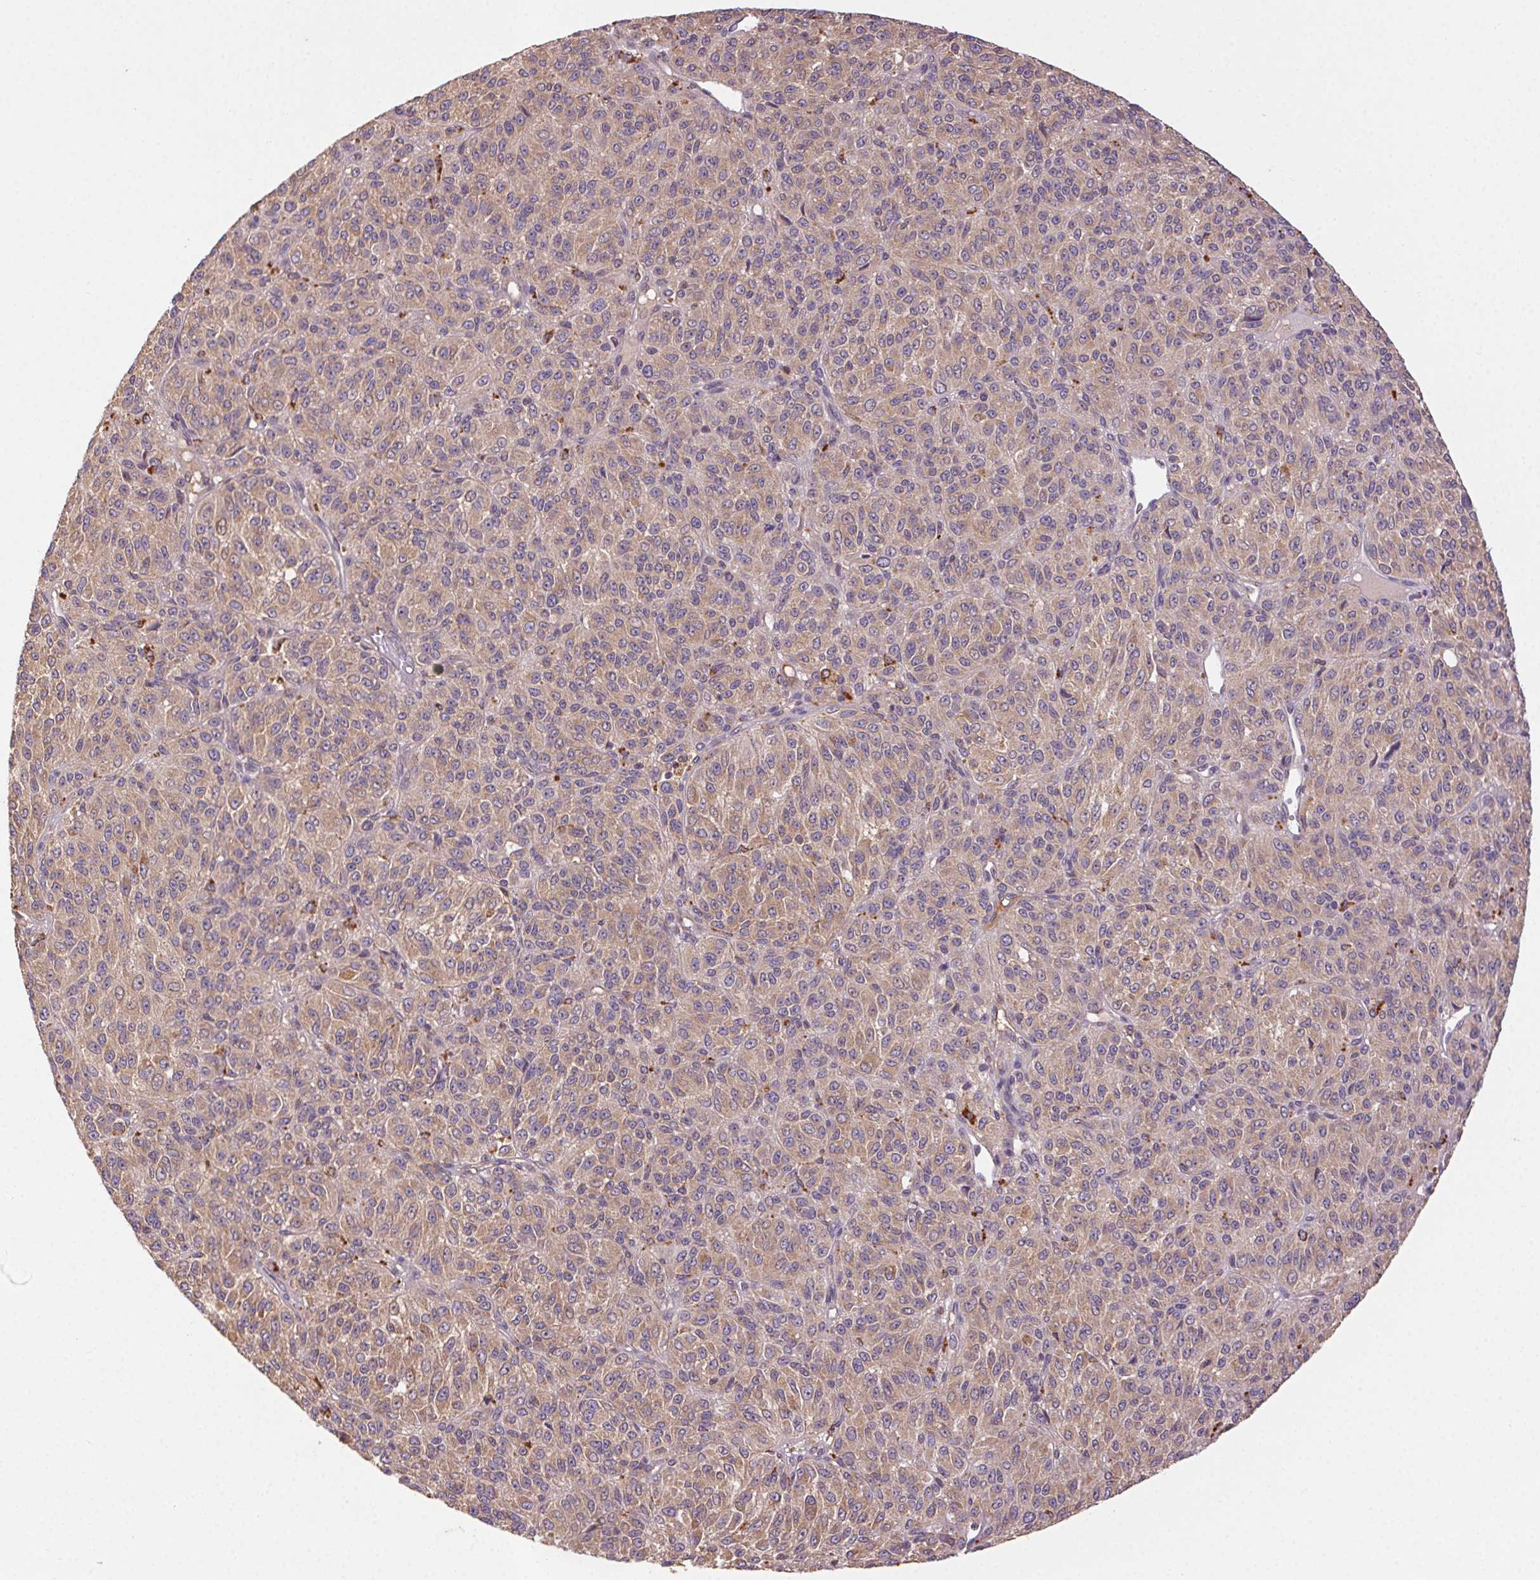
{"staining": {"intensity": "weak", "quantity": "25%-75%", "location": "cytoplasmic/membranous"}, "tissue": "melanoma", "cell_type": "Tumor cells", "image_type": "cancer", "snomed": [{"axis": "morphology", "description": "Malignant melanoma, Metastatic site"}, {"axis": "topography", "description": "Brain"}], "caption": "Protein expression analysis of human melanoma reveals weak cytoplasmic/membranous expression in approximately 25%-75% of tumor cells.", "gene": "FNBP1L", "patient": {"sex": "female", "age": 56}}